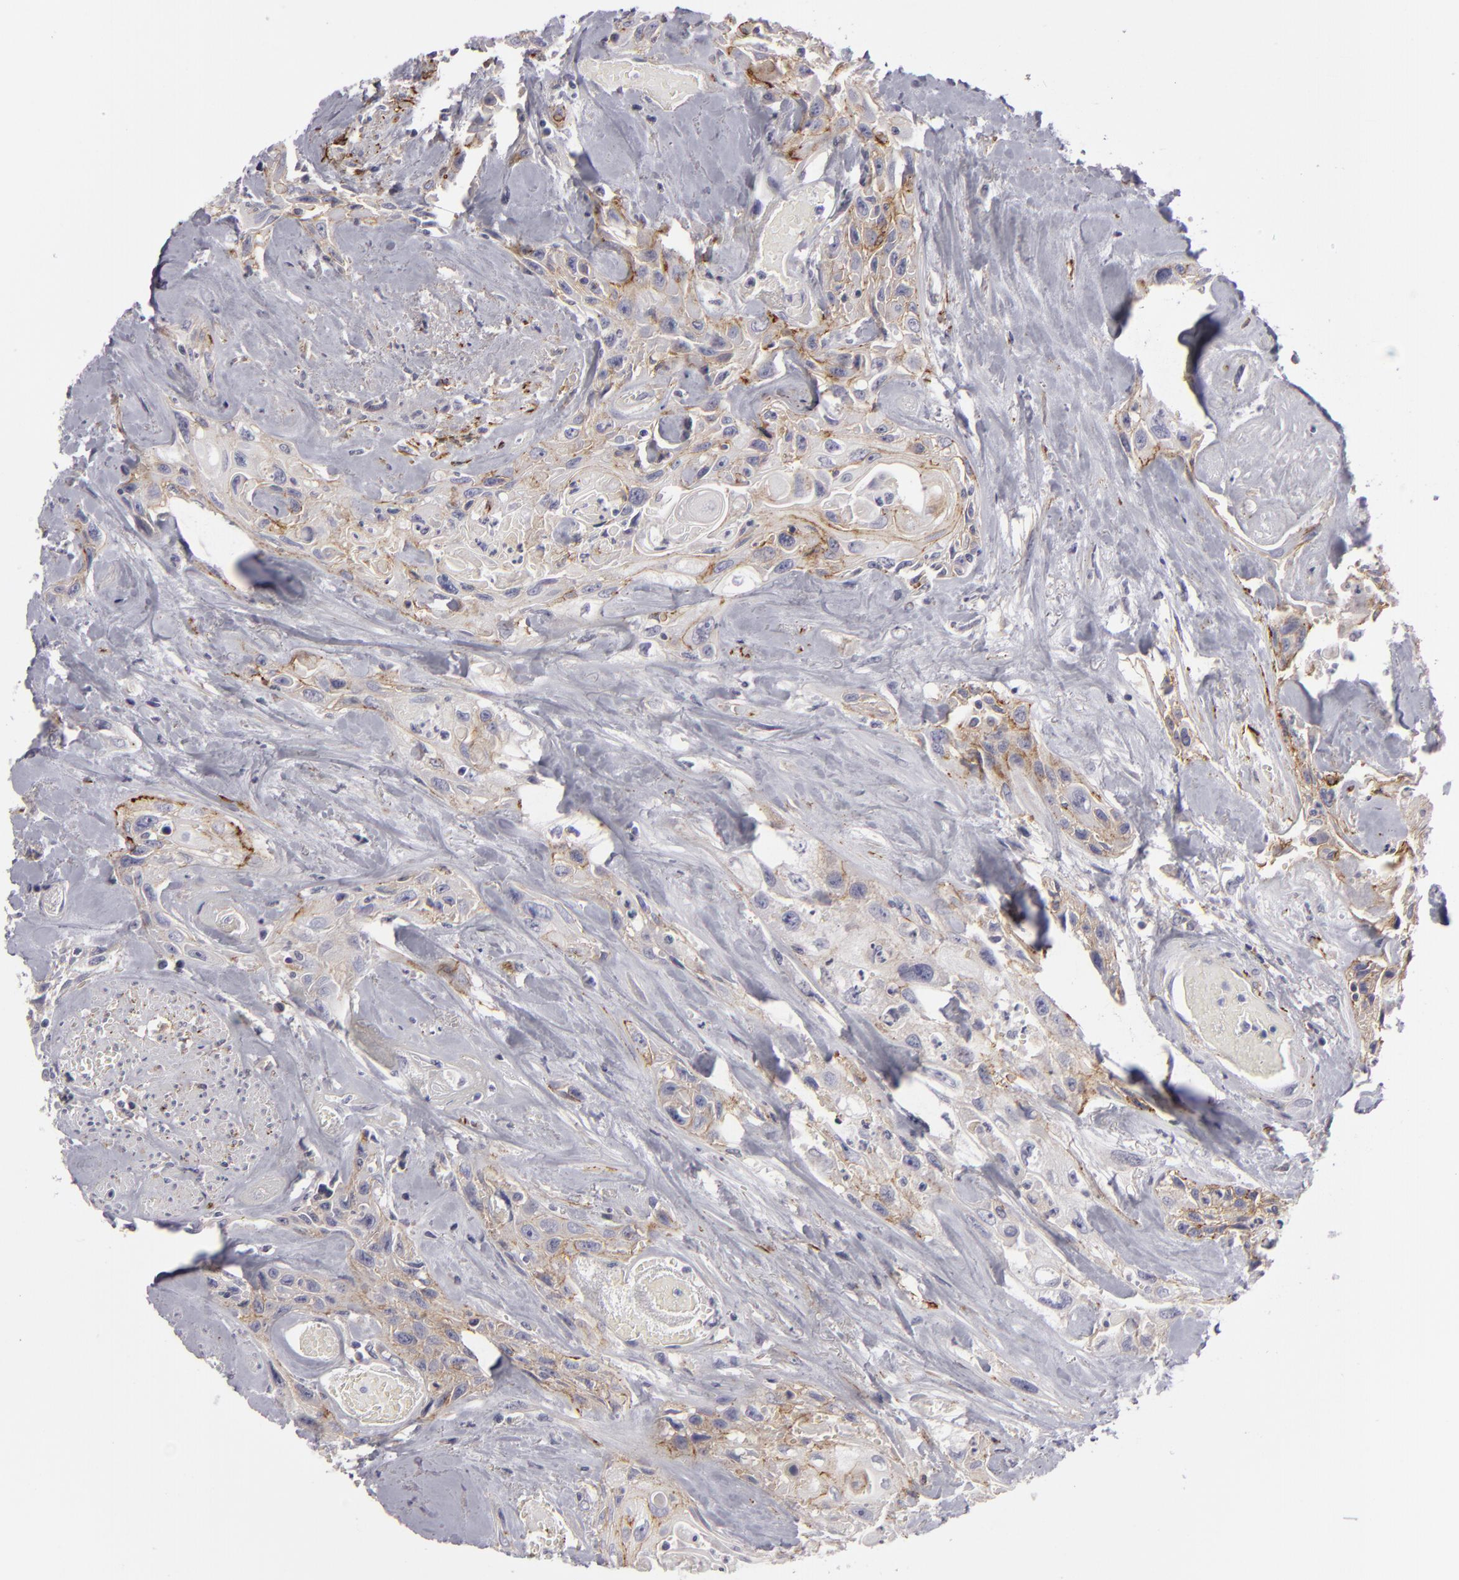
{"staining": {"intensity": "moderate", "quantity": "25%-75%", "location": "cytoplasmic/membranous"}, "tissue": "urothelial cancer", "cell_type": "Tumor cells", "image_type": "cancer", "snomed": [{"axis": "morphology", "description": "Urothelial carcinoma, High grade"}, {"axis": "topography", "description": "Urinary bladder"}], "caption": "Immunohistochemistry (IHC) histopathology image of human high-grade urothelial carcinoma stained for a protein (brown), which demonstrates medium levels of moderate cytoplasmic/membranous expression in about 25%-75% of tumor cells.", "gene": "ALCAM", "patient": {"sex": "female", "age": 84}}